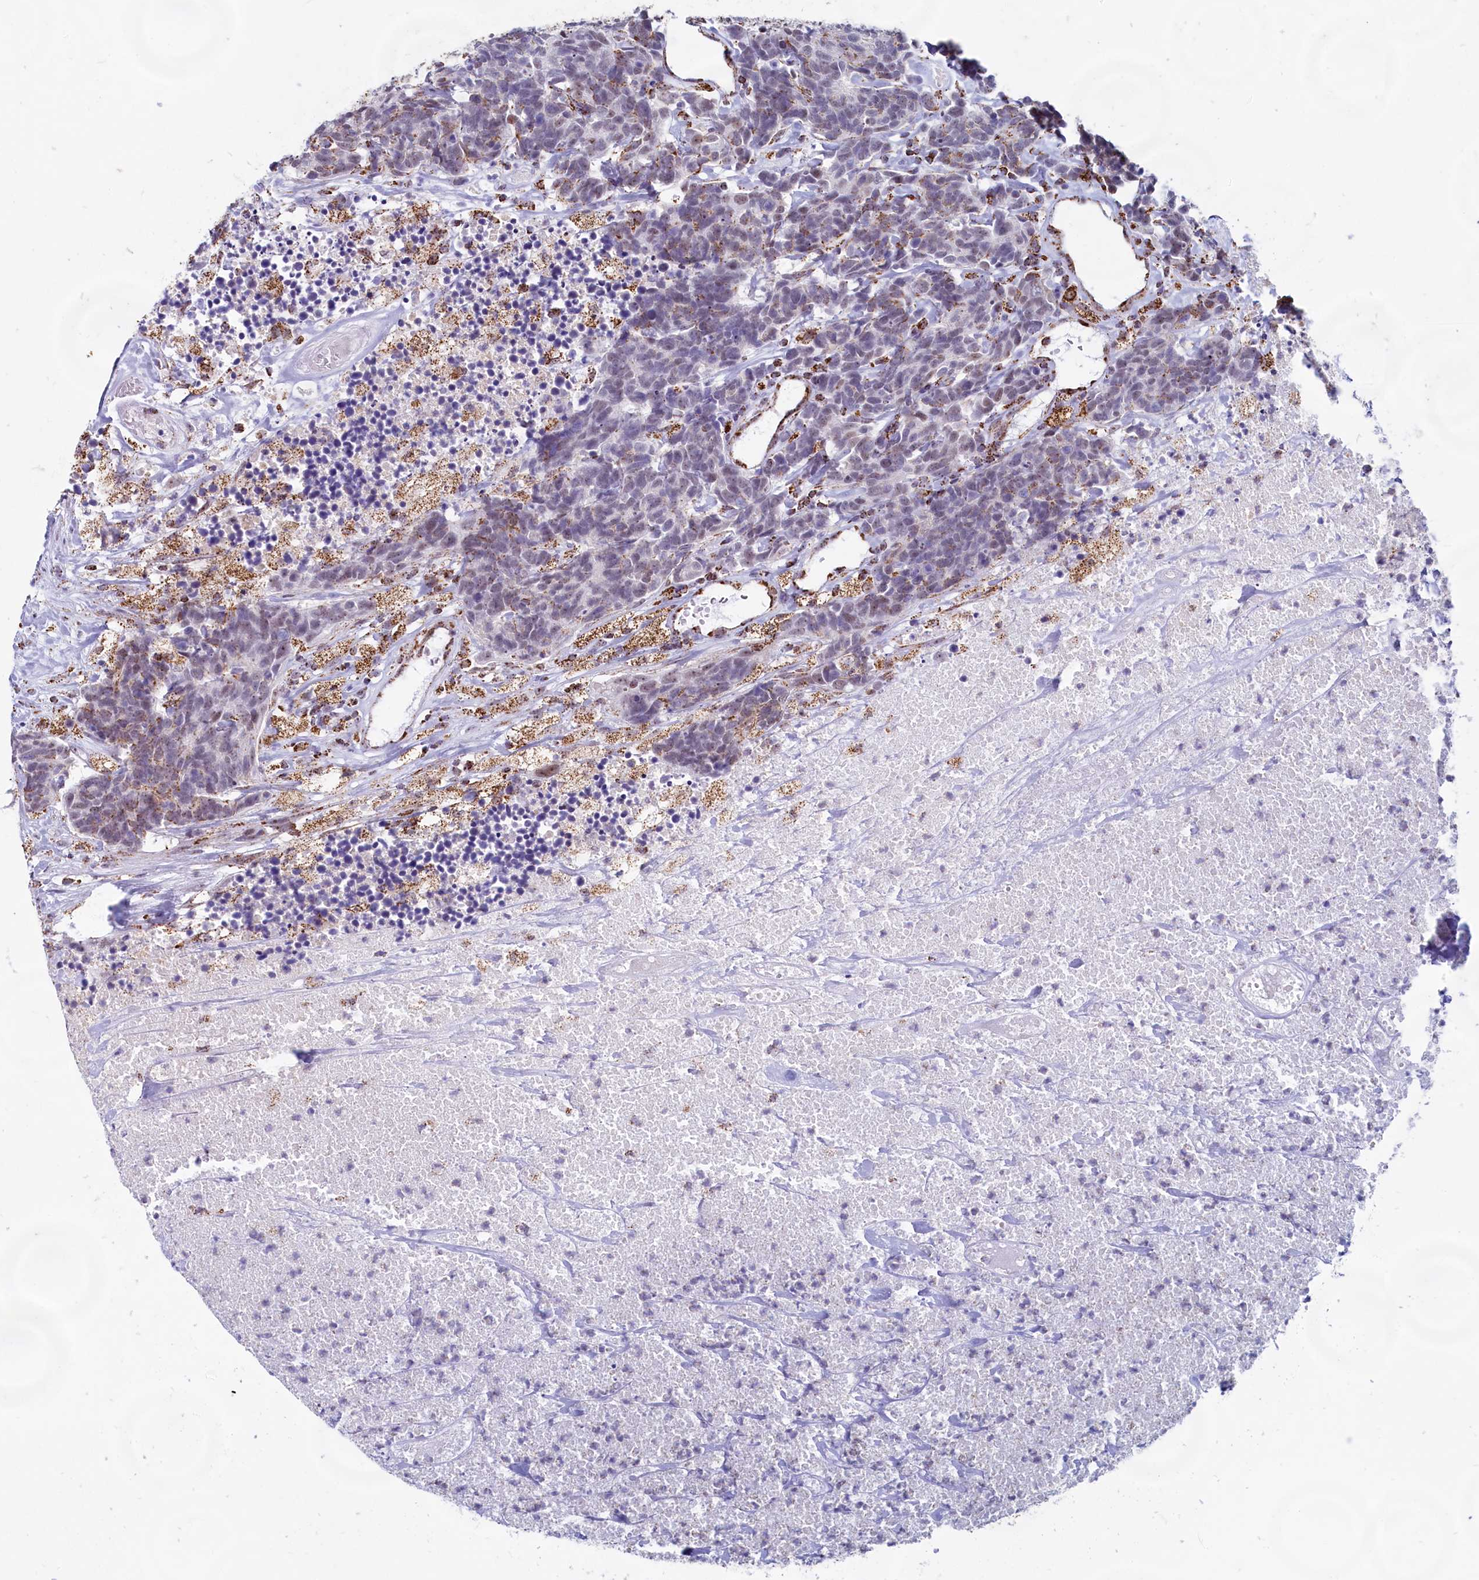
{"staining": {"intensity": "weak", "quantity": "<25%", "location": "cytoplasmic/membranous"}, "tissue": "carcinoid", "cell_type": "Tumor cells", "image_type": "cancer", "snomed": [{"axis": "morphology", "description": "Carcinoma, NOS"}, {"axis": "morphology", "description": "Carcinoid, malignant, NOS"}, {"axis": "topography", "description": "Urinary bladder"}], "caption": "Carcinoid was stained to show a protein in brown. There is no significant expression in tumor cells. (DAB (3,3'-diaminobenzidine) IHC with hematoxylin counter stain).", "gene": "C1D", "patient": {"sex": "male", "age": 57}}